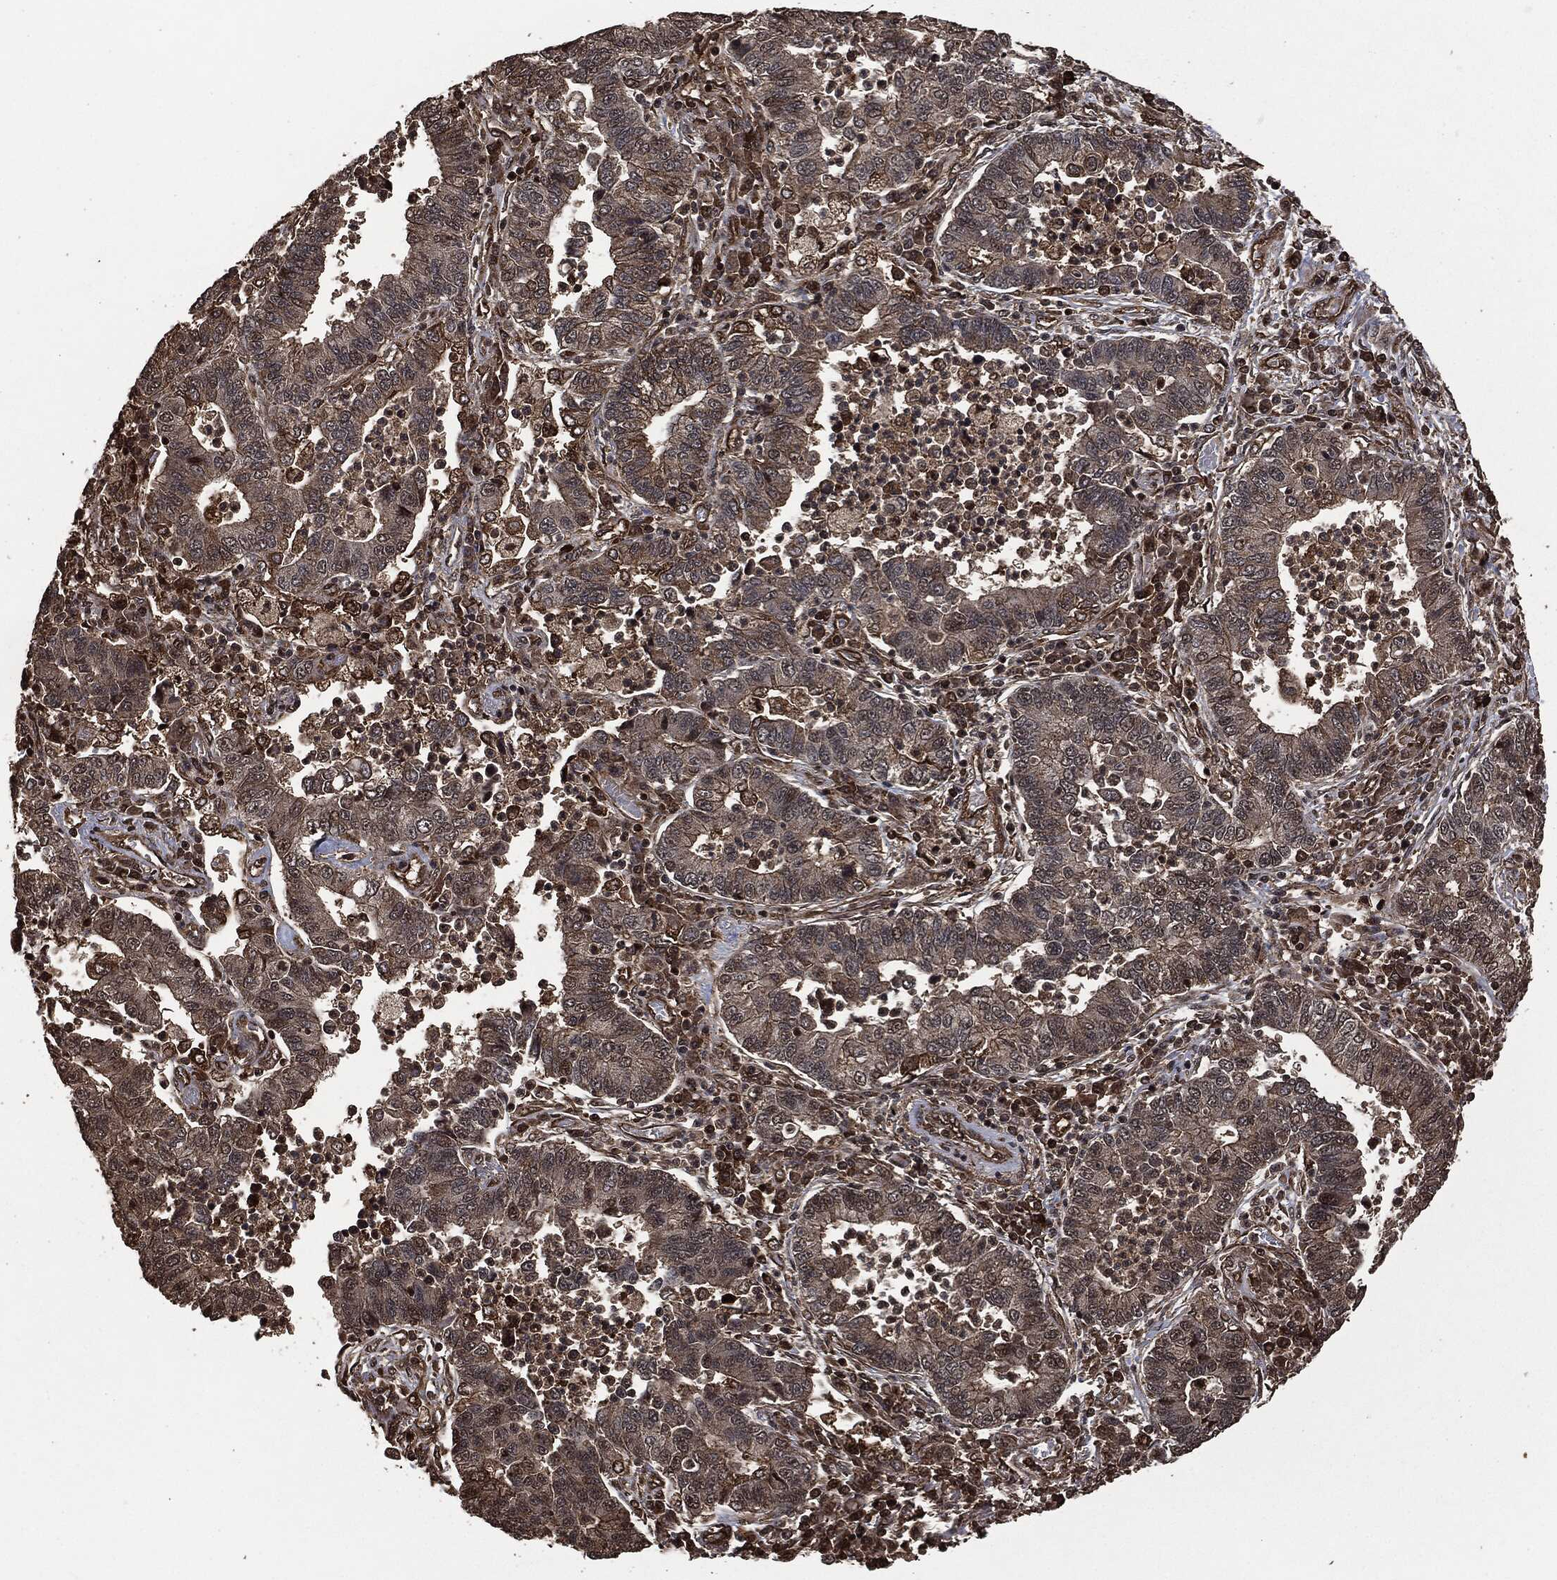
{"staining": {"intensity": "moderate", "quantity": ">75%", "location": "cytoplasmic/membranous"}, "tissue": "lung cancer", "cell_type": "Tumor cells", "image_type": "cancer", "snomed": [{"axis": "morphology", "description": "Adenocarcinoma, NOS"}, {"axis": "topography", "description": "Lung"}], "caption": "DAB (3,3'-diaminobenzidine) immunohistochemical staining of human lung adenocarcinoma reveals moderate cytoplasmic/membranous protein positivity in about >75% of tumor cells. The staining was performed using DAB (3,3'-diaminobenzidine), with brown indicating positive protein expression. Nuclei are stained blue with hematoxylin.", "gene": "HRAS", "patient": {"sex": "female", "age": 57}}